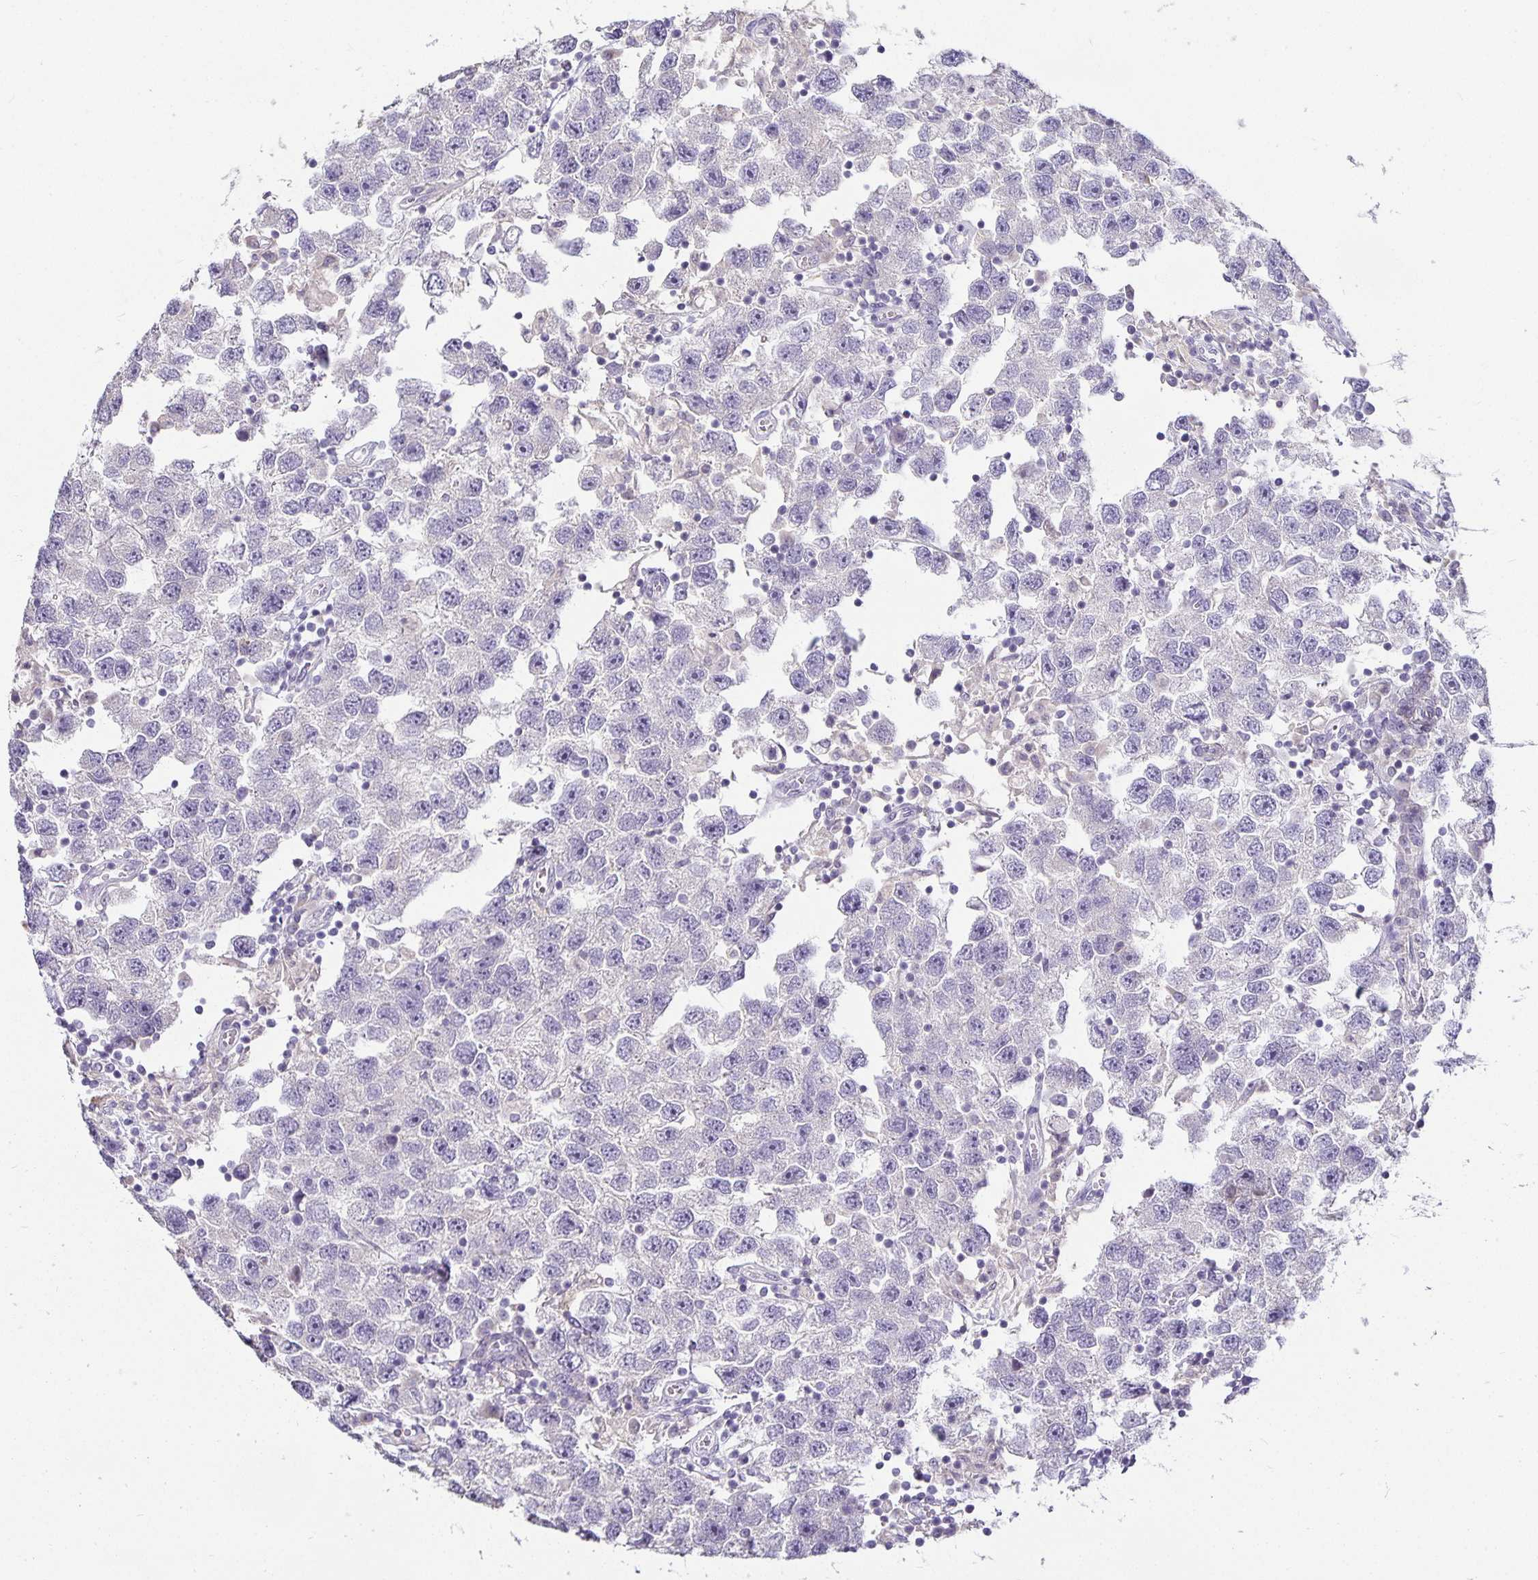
{"staining": {"intensity": "negative", "quantity": "none", "location": "none"}, "tissue": "testis cancer", "cell_type": "Tumor cells", "image_type": "cancer", "snomed": [{"axis": "morphology", "description": "Seminoma, NOS"}, {"axis": "topography", "description": "Testis"}], "caption": "Human testis cancer (seminoma) stained for a protein using IHC shows no staining in tumor cells.", "gene": "CA12", "patient": {"sex": "male", "age": 26}}